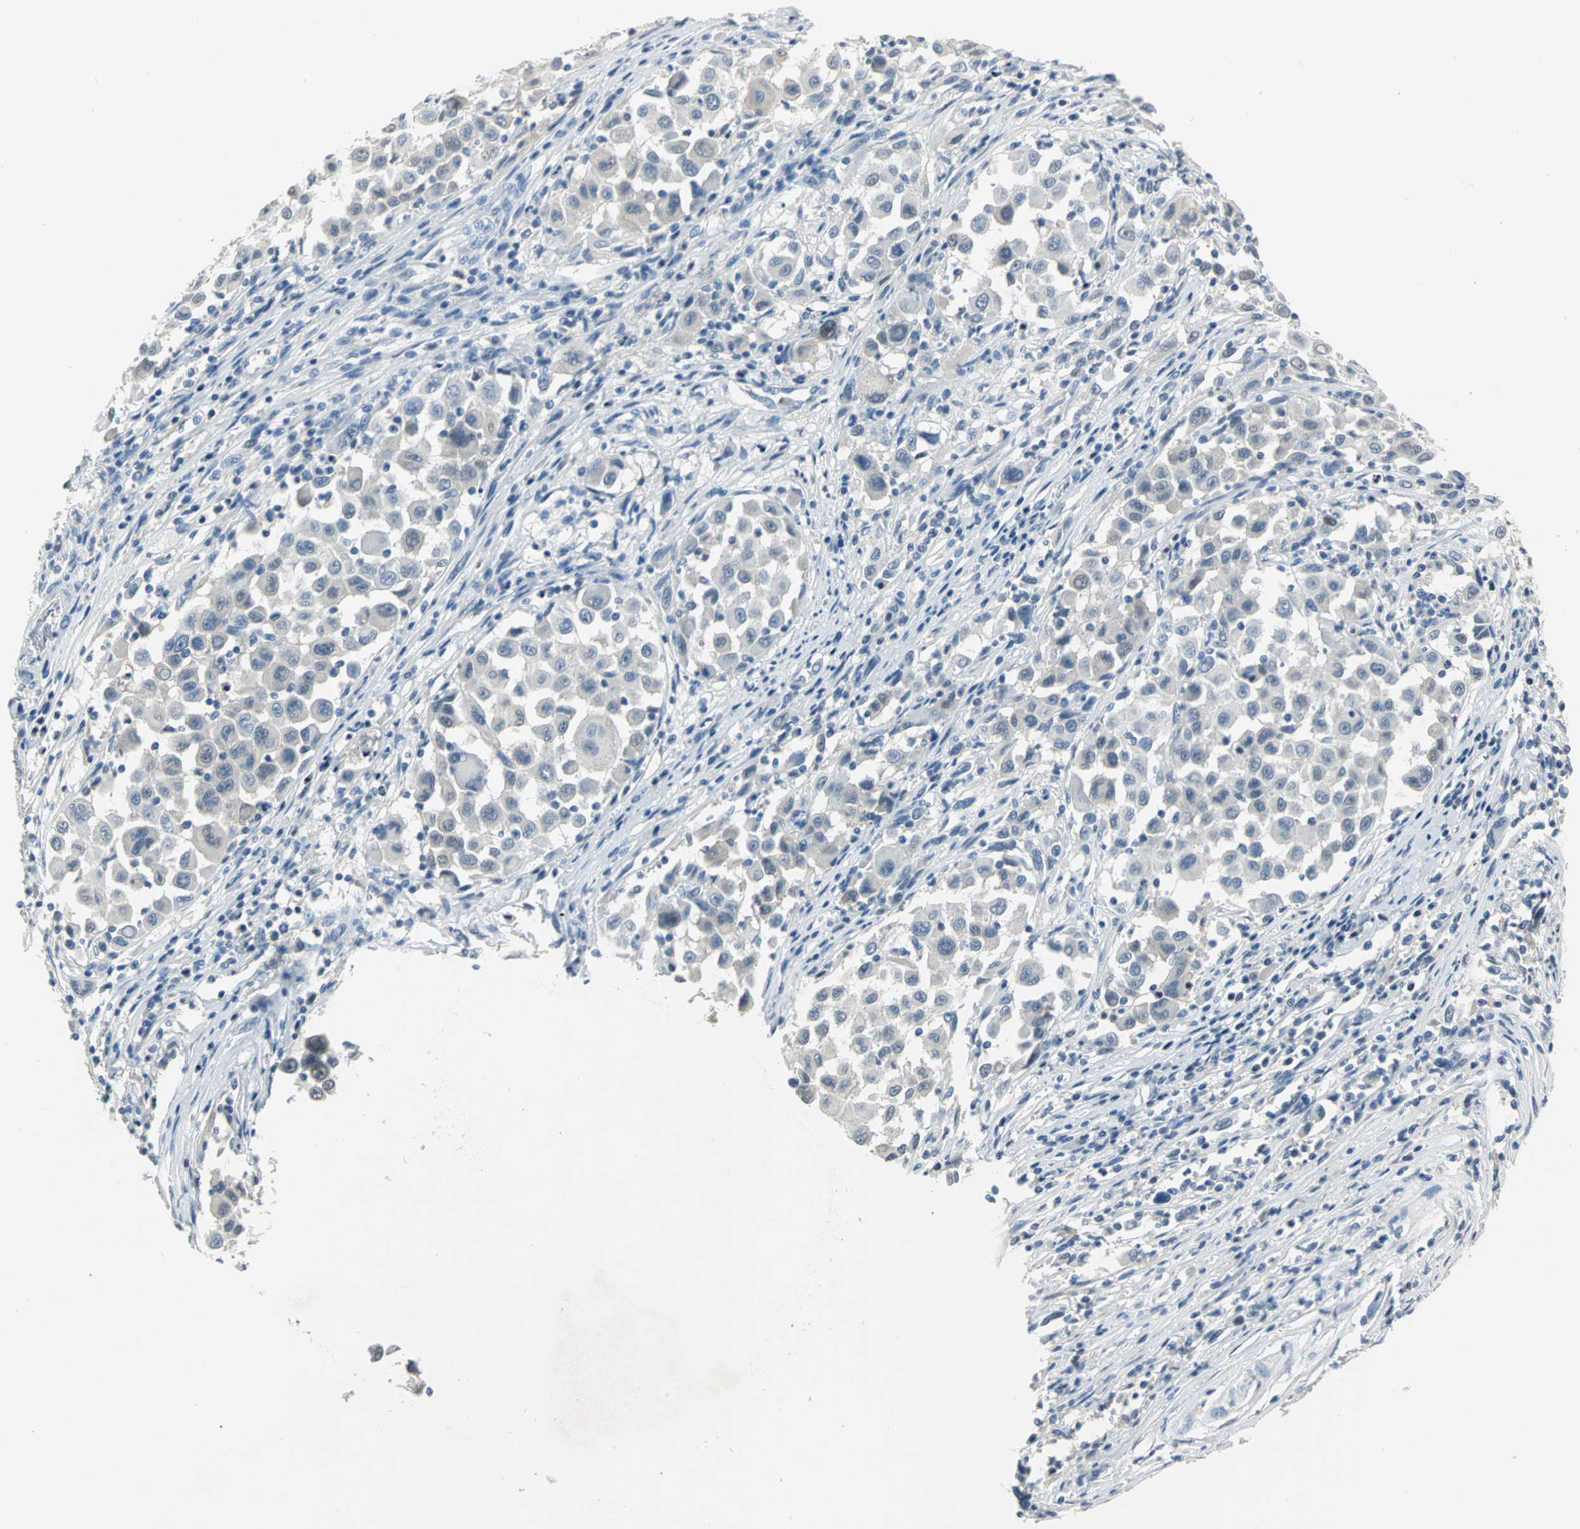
{"staining": {"intensity": "negative", "quantity": "none", "location": "none"}, "tissue": "melanoma", "cell_type": "Tumor cells", "image_type": "cancer", "snomed": [{"axis": "morphology", "description": "Malignant melanoma, Metastatic site"}, {"axis": "topography", "description": "Lymph node"}], "caption": "There is no significant staining in tumor cells of malignant melanoma (metastatic site).", "gene": "ZIC1", "patient": {"sex": "male", "age": 61}}